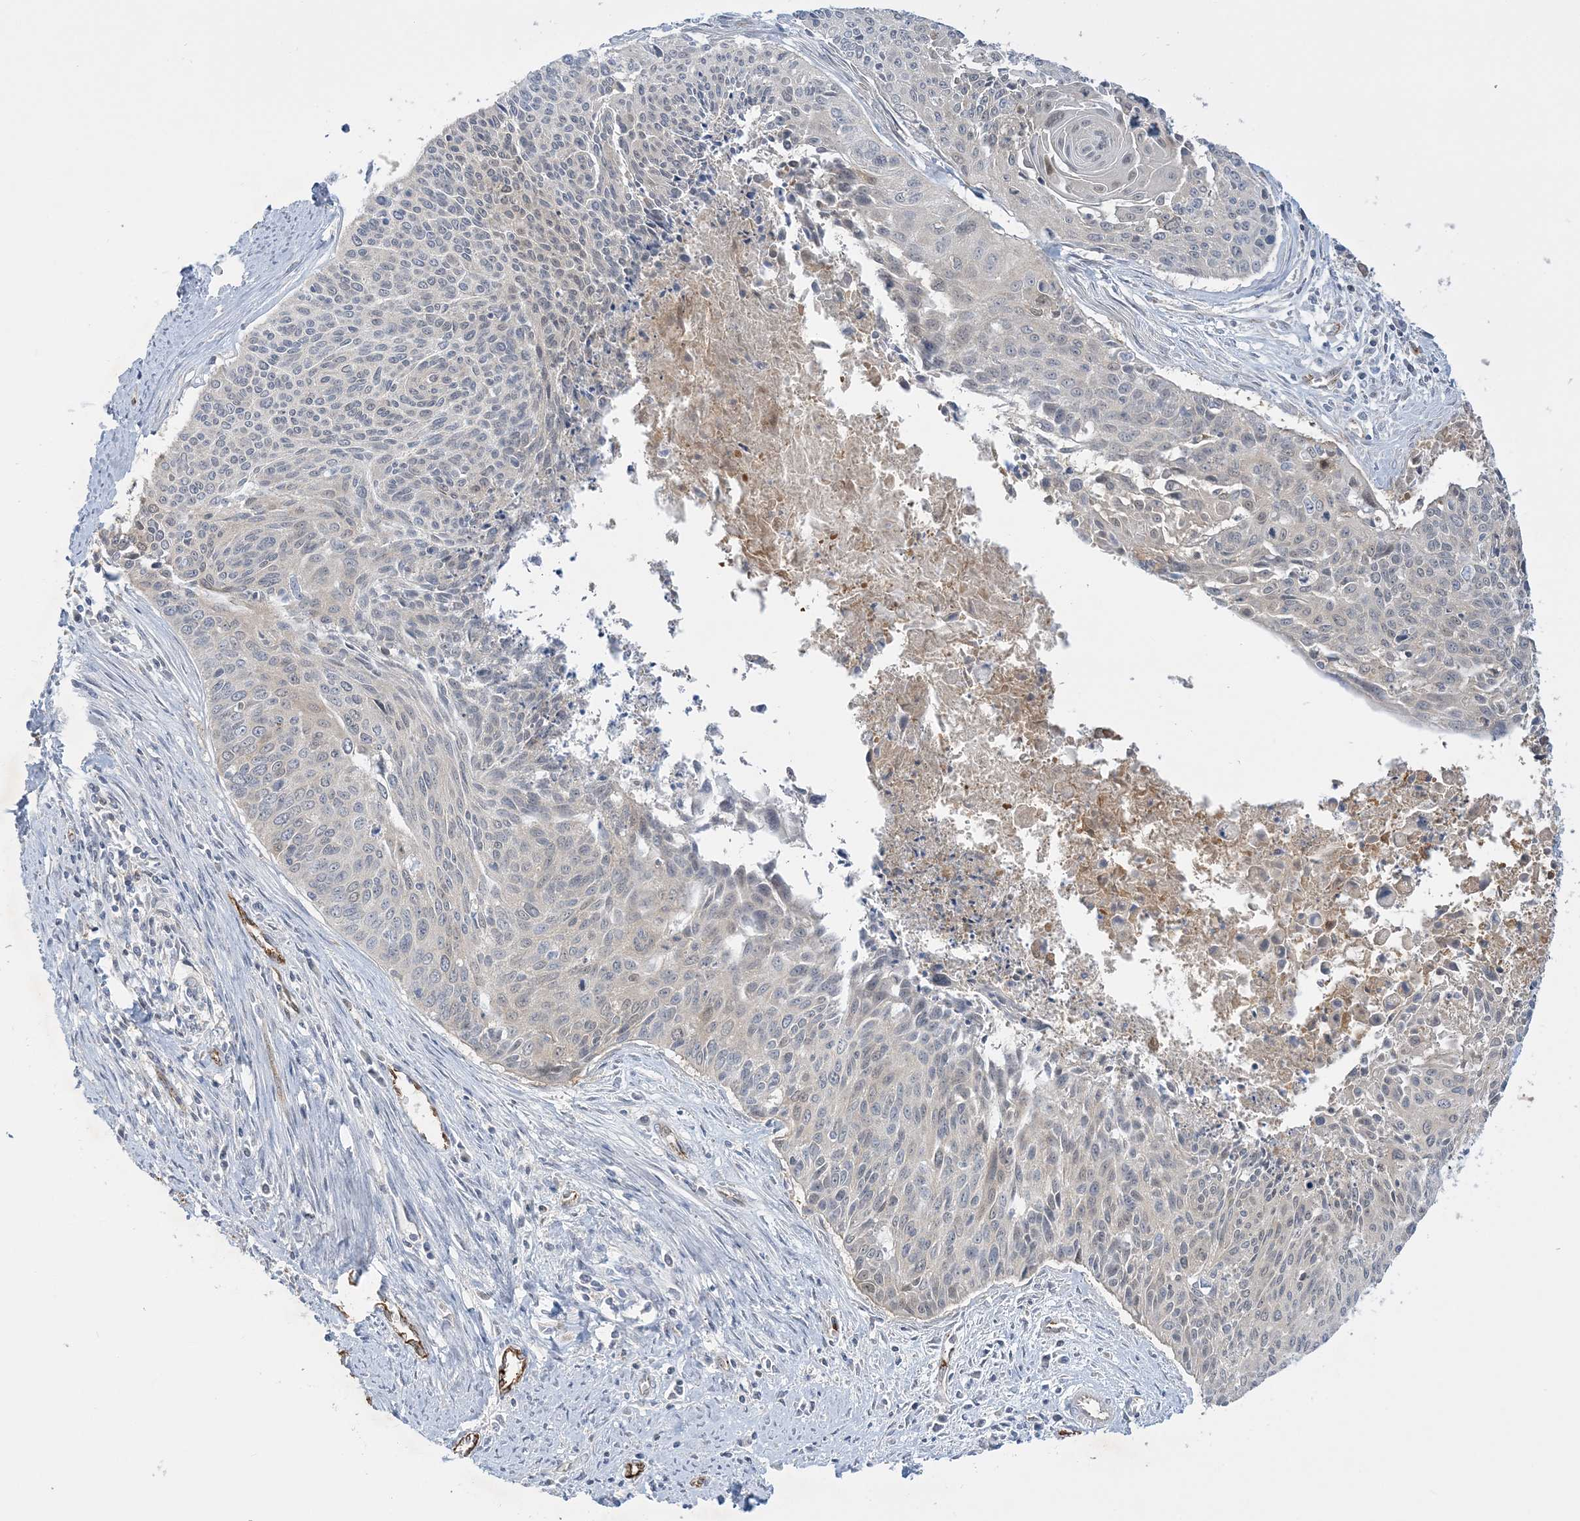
{"staining": {"intensity": "negative", "quantity": "none", "location": "none"}, "tissue": "cervical cancer", "cell_type": "Tumor cells", "image_type": "cancer", "snomed": [{"axis": "morphology", "description": "Squamous cell carcinoma, NOS"}, {"axis": "topography", "description": "Cervix"}], "caption": "A high-resolution photomicrograph shows IHC staining of cervical squamous cell carcinoma, which demonstrates no significant positivity in tumor cells.", "gene": "INPP1", "patient": {"sex": "female", "age": 55}}